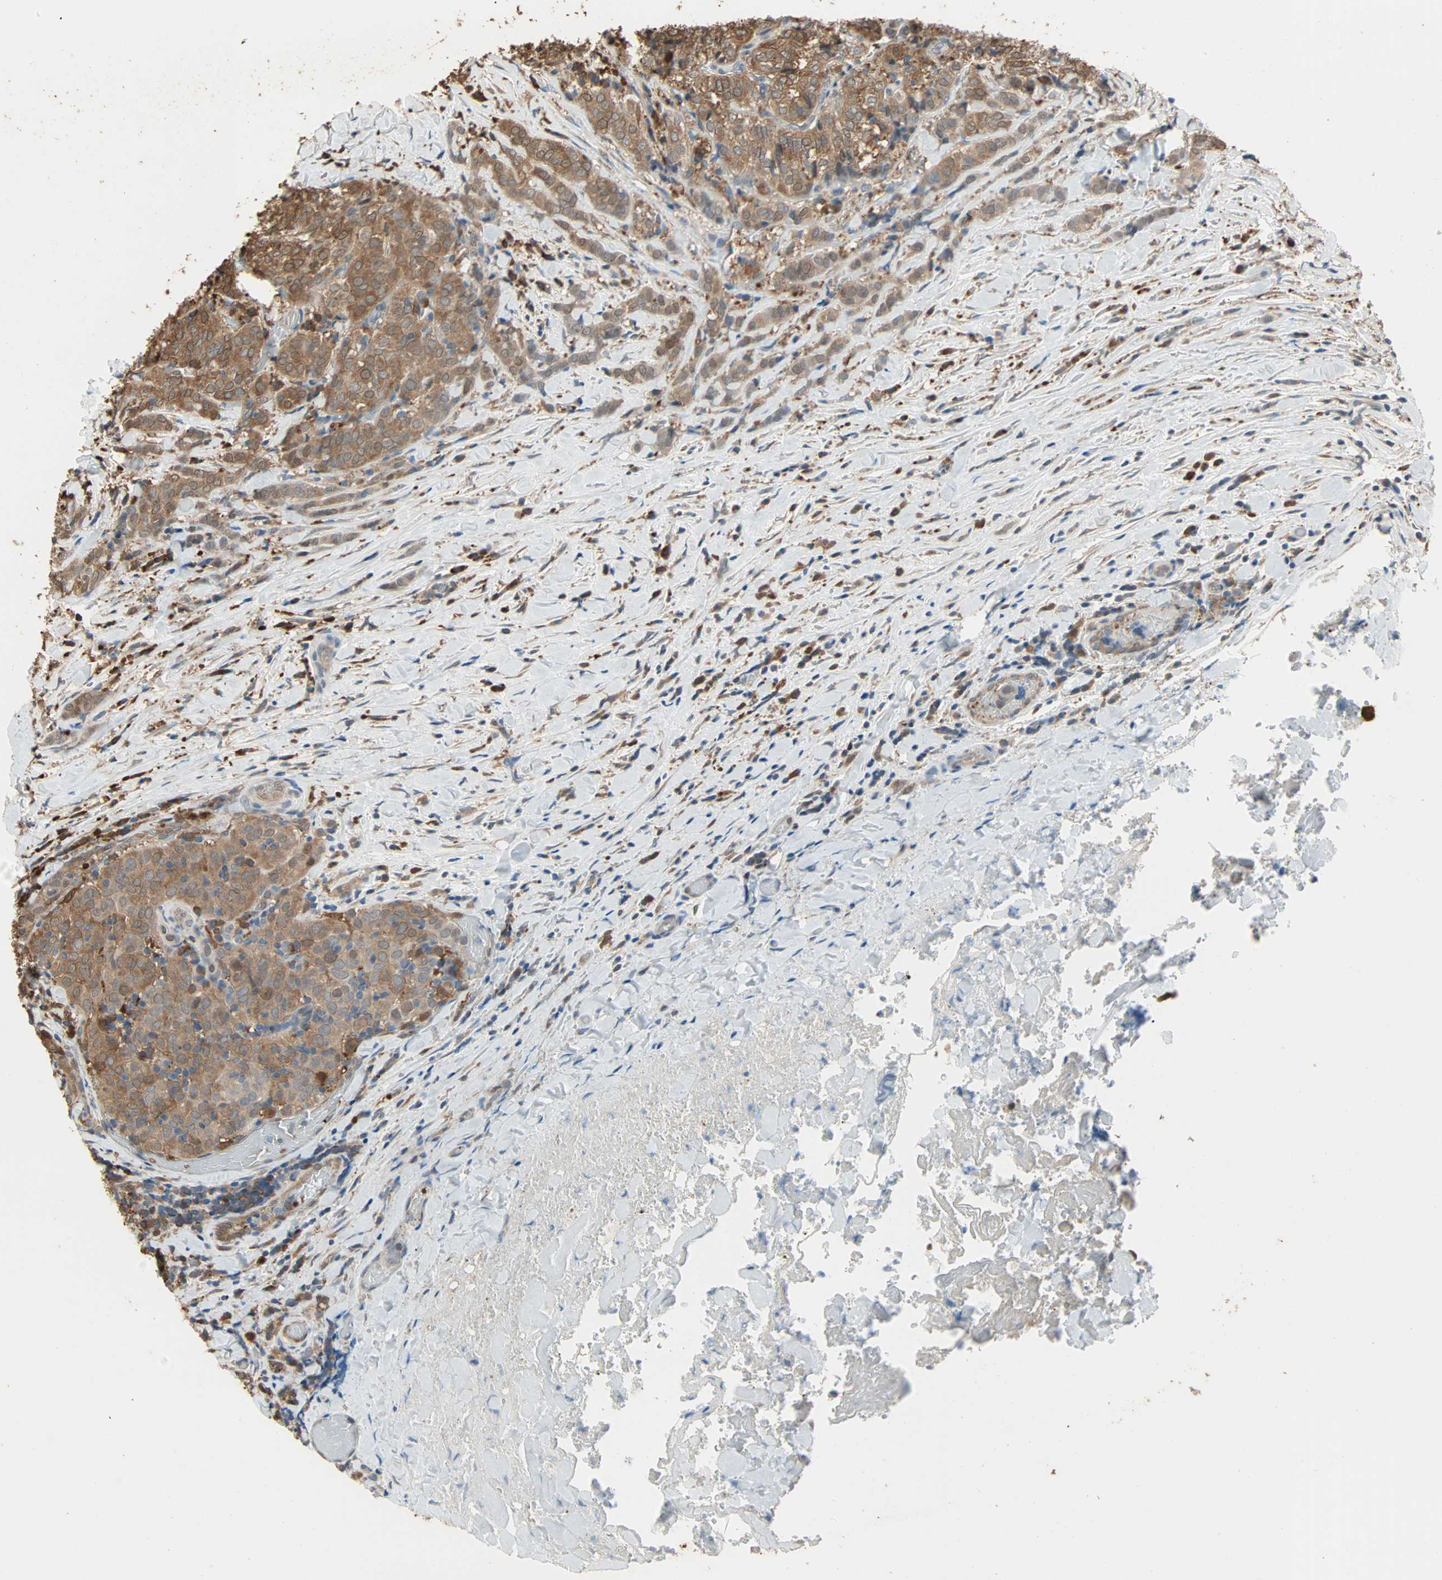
{"staining": {"intensity": "moderate", "quantity": ">75%", "location": "cytoplasmic/membranous"}, "tissue": "thyroid cancer", "cell_type": "Tumor cells", "image_type": "cancer", "snomed": [{"axis": "morphology", "description": "Normal tissue, NOS"}, {"axis": "morphology", "description": "Papillary adenocarcinoma, NOS"}, {"axis": "topography", "description": "Thyroid gland"}], "caption": "Papillary adenocarcinoma (thyroid) stained for a protein (brown) shows moderate cytoplasmic/membranous positive positivity in approximately >75% of tumor cells.", "gene": "PRDX1", "patient": {"sex": "female", "age": 30}}